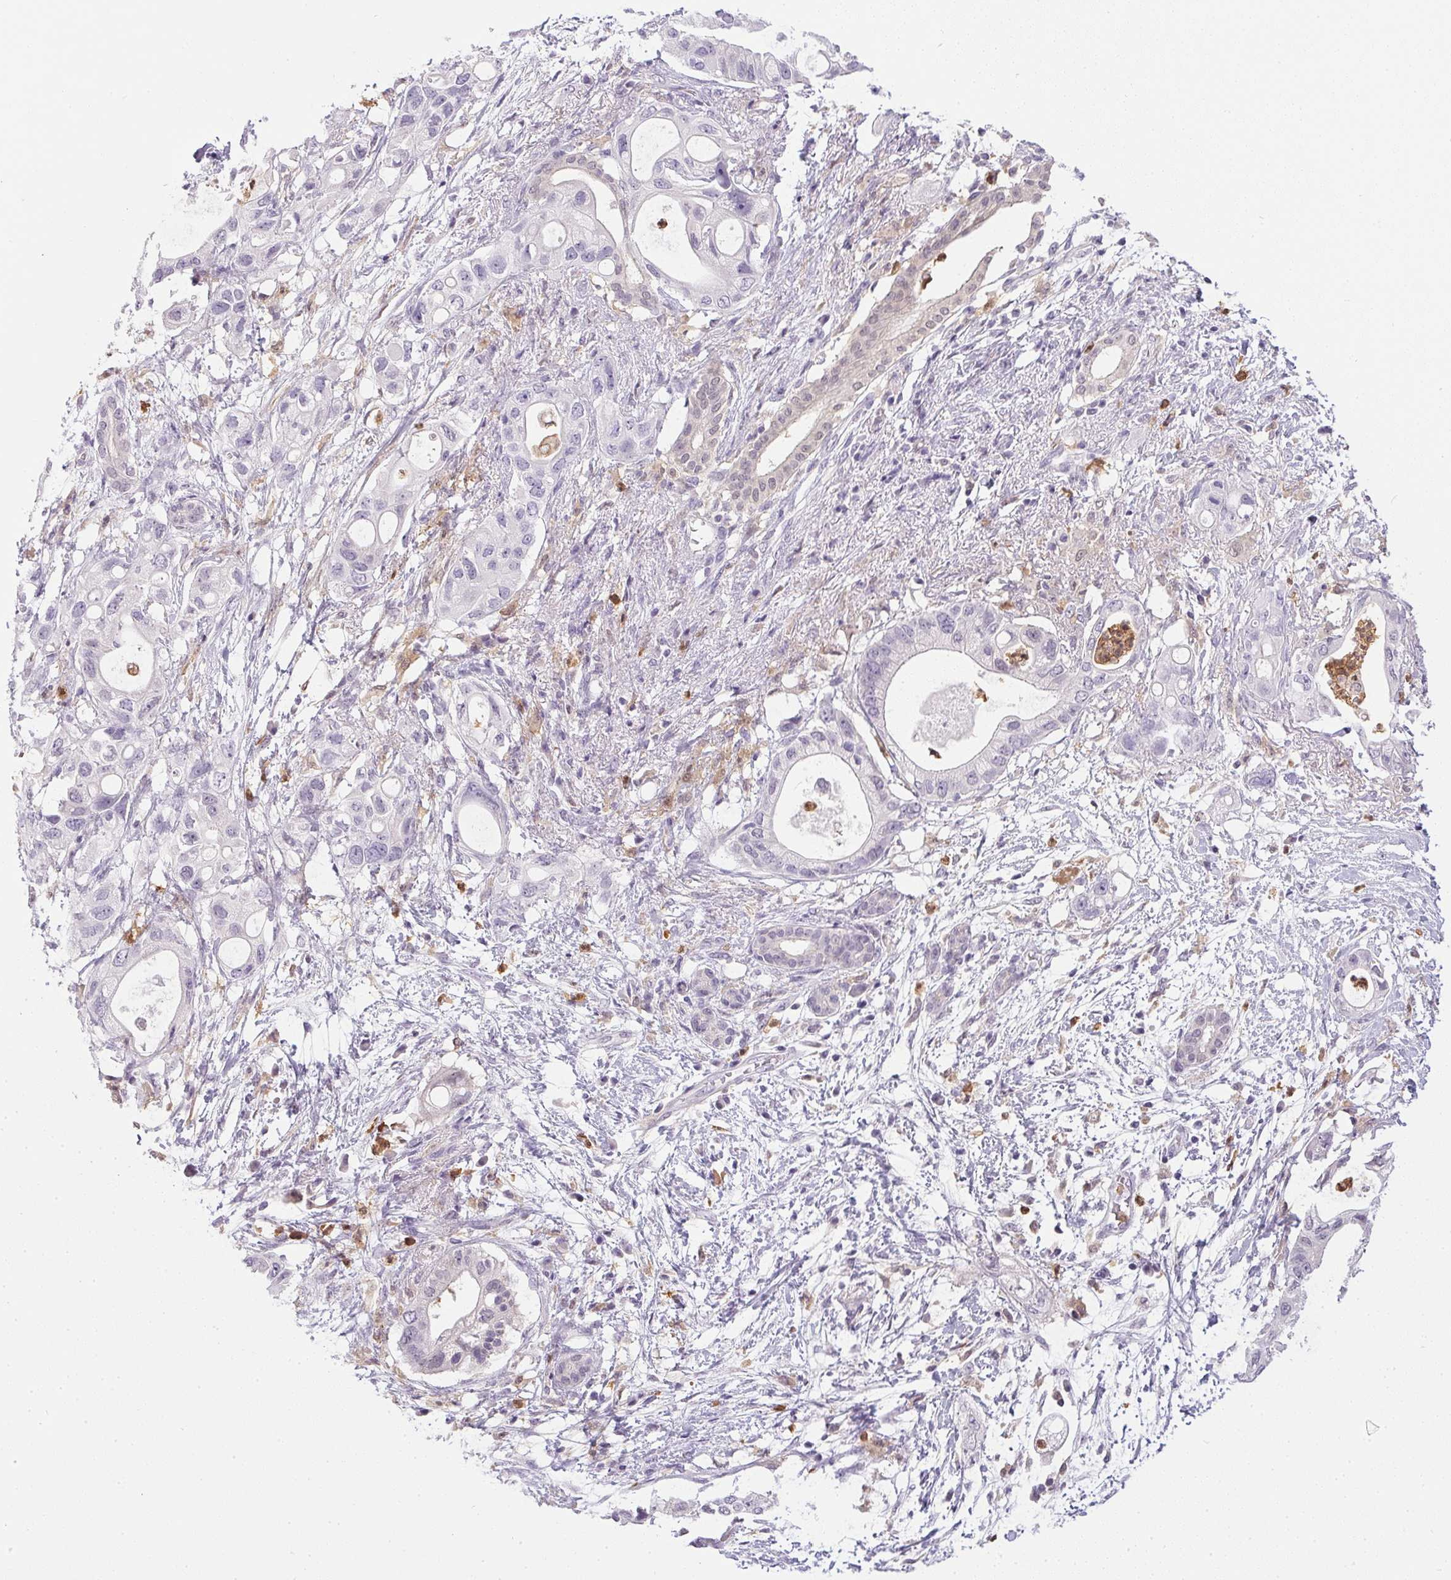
{"staining": {"intensity": "negative", "quantity": "none", "location": "none"}, "tissue": "pancreatic cancer", "cell_type": "Tumor cells", "image_type": "cancer", "snomed": [{"axis": "morphology", "description": "Adenocarcinoma, NOS"}, {"axis": "topography", "description": "Pancreas"}], "caption": "There is no significant expression in tumor cells of pancreatic cancer (adenocarcinoma).", "gene": "DNAJC5G", "patient": {"sex": "female", "age": 72}}